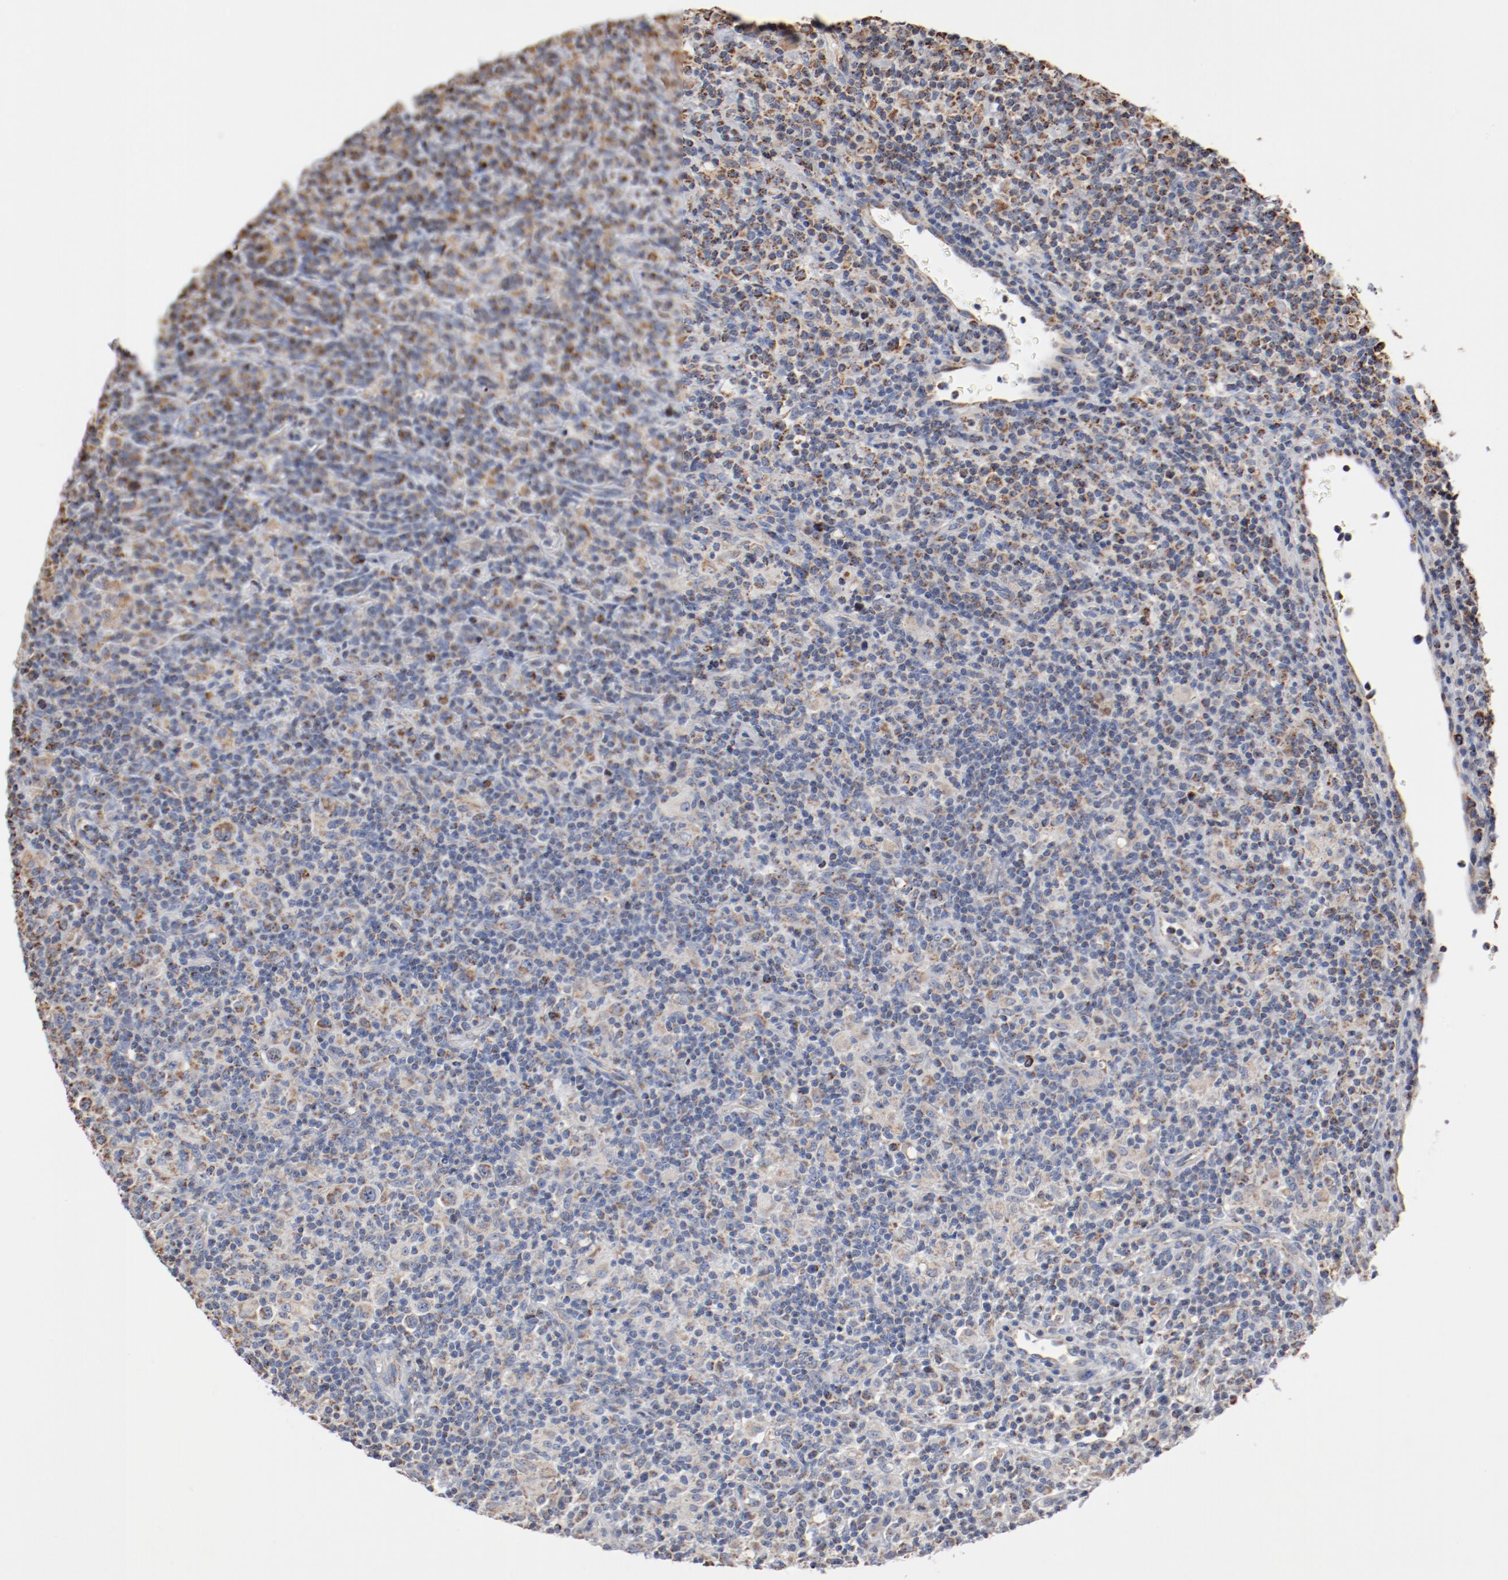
{"staining": {"intensity": "weak", "quantity": "25%-75%", "location": "cytoplasmic/membranous"}, "tissue": "lymphoma", "cell_type": "Tumor cells", "image_type": "cancer", "snomed": [{"axis": "morphology", "description": "Hodgkin's disease, NOS"}, {"axis": "topography", "description": "Lymph node"}], "caption": "Immunohistochemistry (IHC) micrograph of neoplastic tissue: lymphoma stained using immunohistochemistry reveals low levels of weak protein expression localized specifically in the cytoplasmic/membranous of tumor cells, appearing as a cytoplasmic/membranous brown color.", "gene": "NDUFS4", "patient": {"sex": "male", "age": 65}}